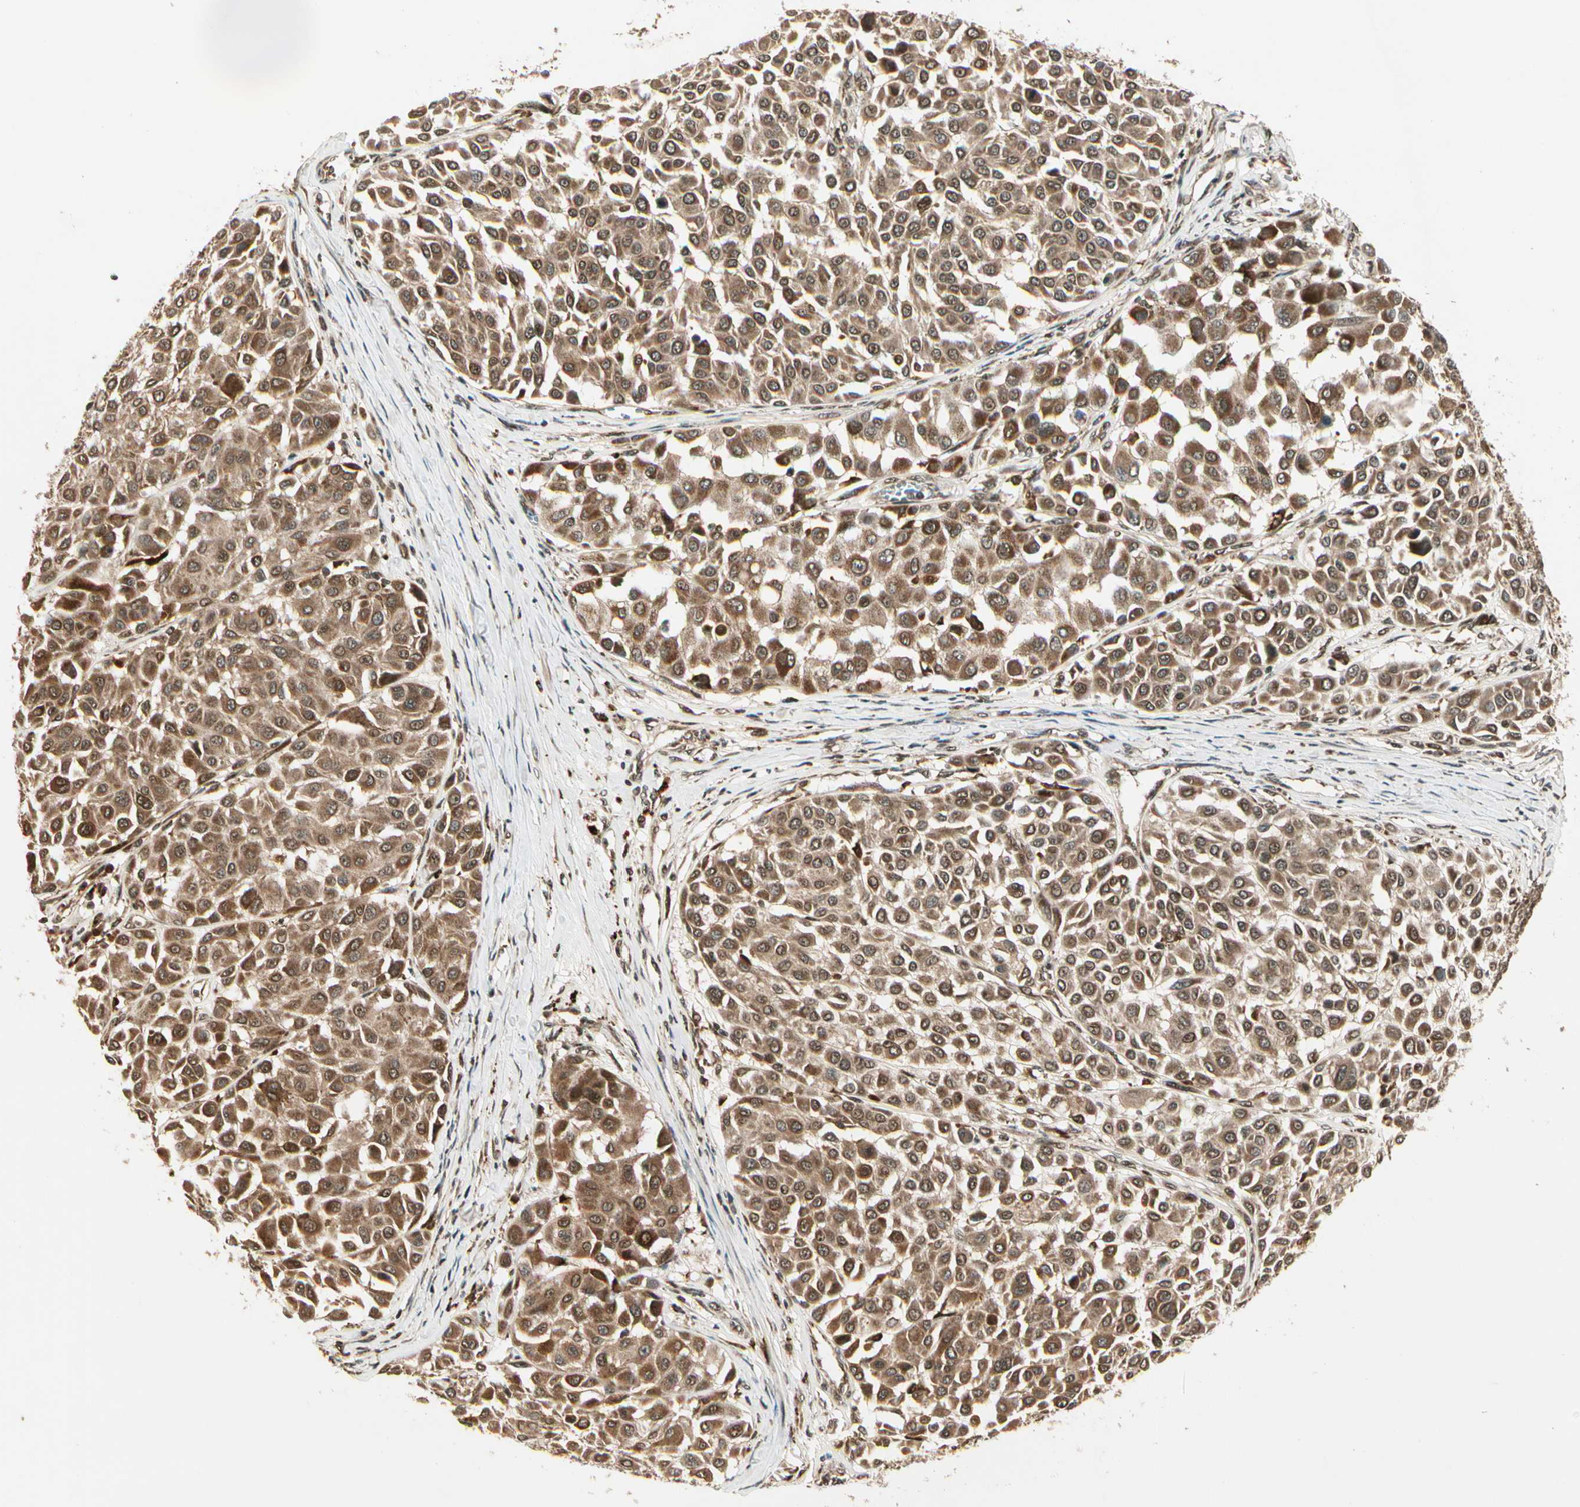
{"staining": {"intensity": "moderate", "quantity": ">75%", "location": "cytoplasmic/membranous"}, "tissue": "melanoma", "cell_type": "Tumor cells", "image_type": "cancer", "snomed": [{"axis": "morphology", "description": "Malignant melanoma, Metastatic site"}, {"axis": "topography", "description": "Soft tissue"}], "caption": "Immunohistochemistry of human malignant melanoma (metastatic site) exhibits medium levels of moderate cytoplasmic/membranous positivity in about >75% of tumor cells.", "gene": "GLUL", "patient": {"sex": "male", "age": 41}}